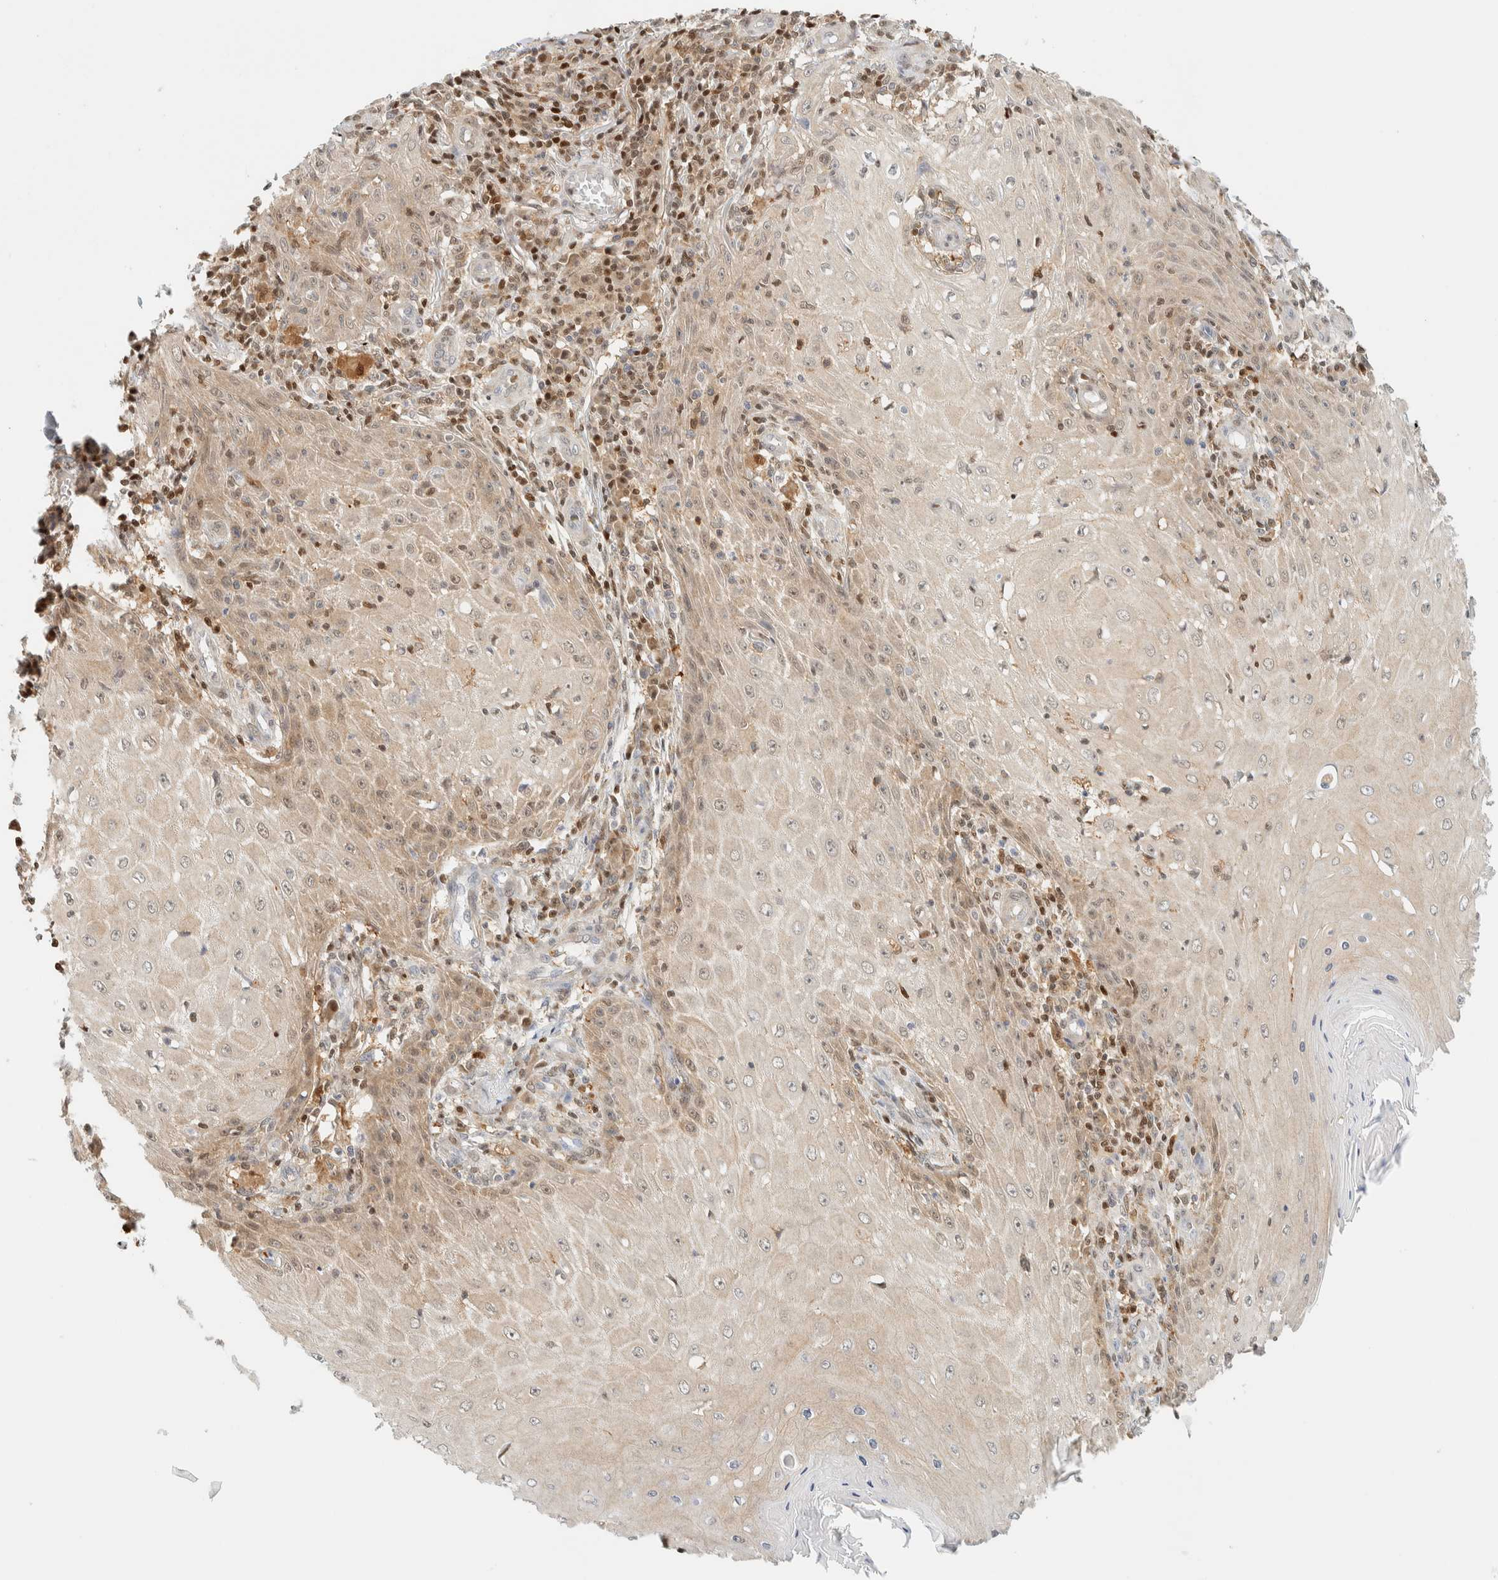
{"staining": {"intensity": "moderate", "quantity": "<25%", "location": "cytoplasmic/membranous"}, "tissue": "skin cancer", "cell_type": "Tumor cells", "image_type": "cancer", "snomed": [{"axis": "morphology", "description": "Squamous cell carcinoma, NOS"}, {"axis": "topography", "description": "Skin"}], "caption": "There is low levels of moderate cytoplasmic/membranous staining in tumor cells of skin cancer (squamous cell carcinoma), as demonstrated by immunohistochemical staining (brown color).", "gene": "ZBTB37", "patient": {"sex": "female", "age": 73}}